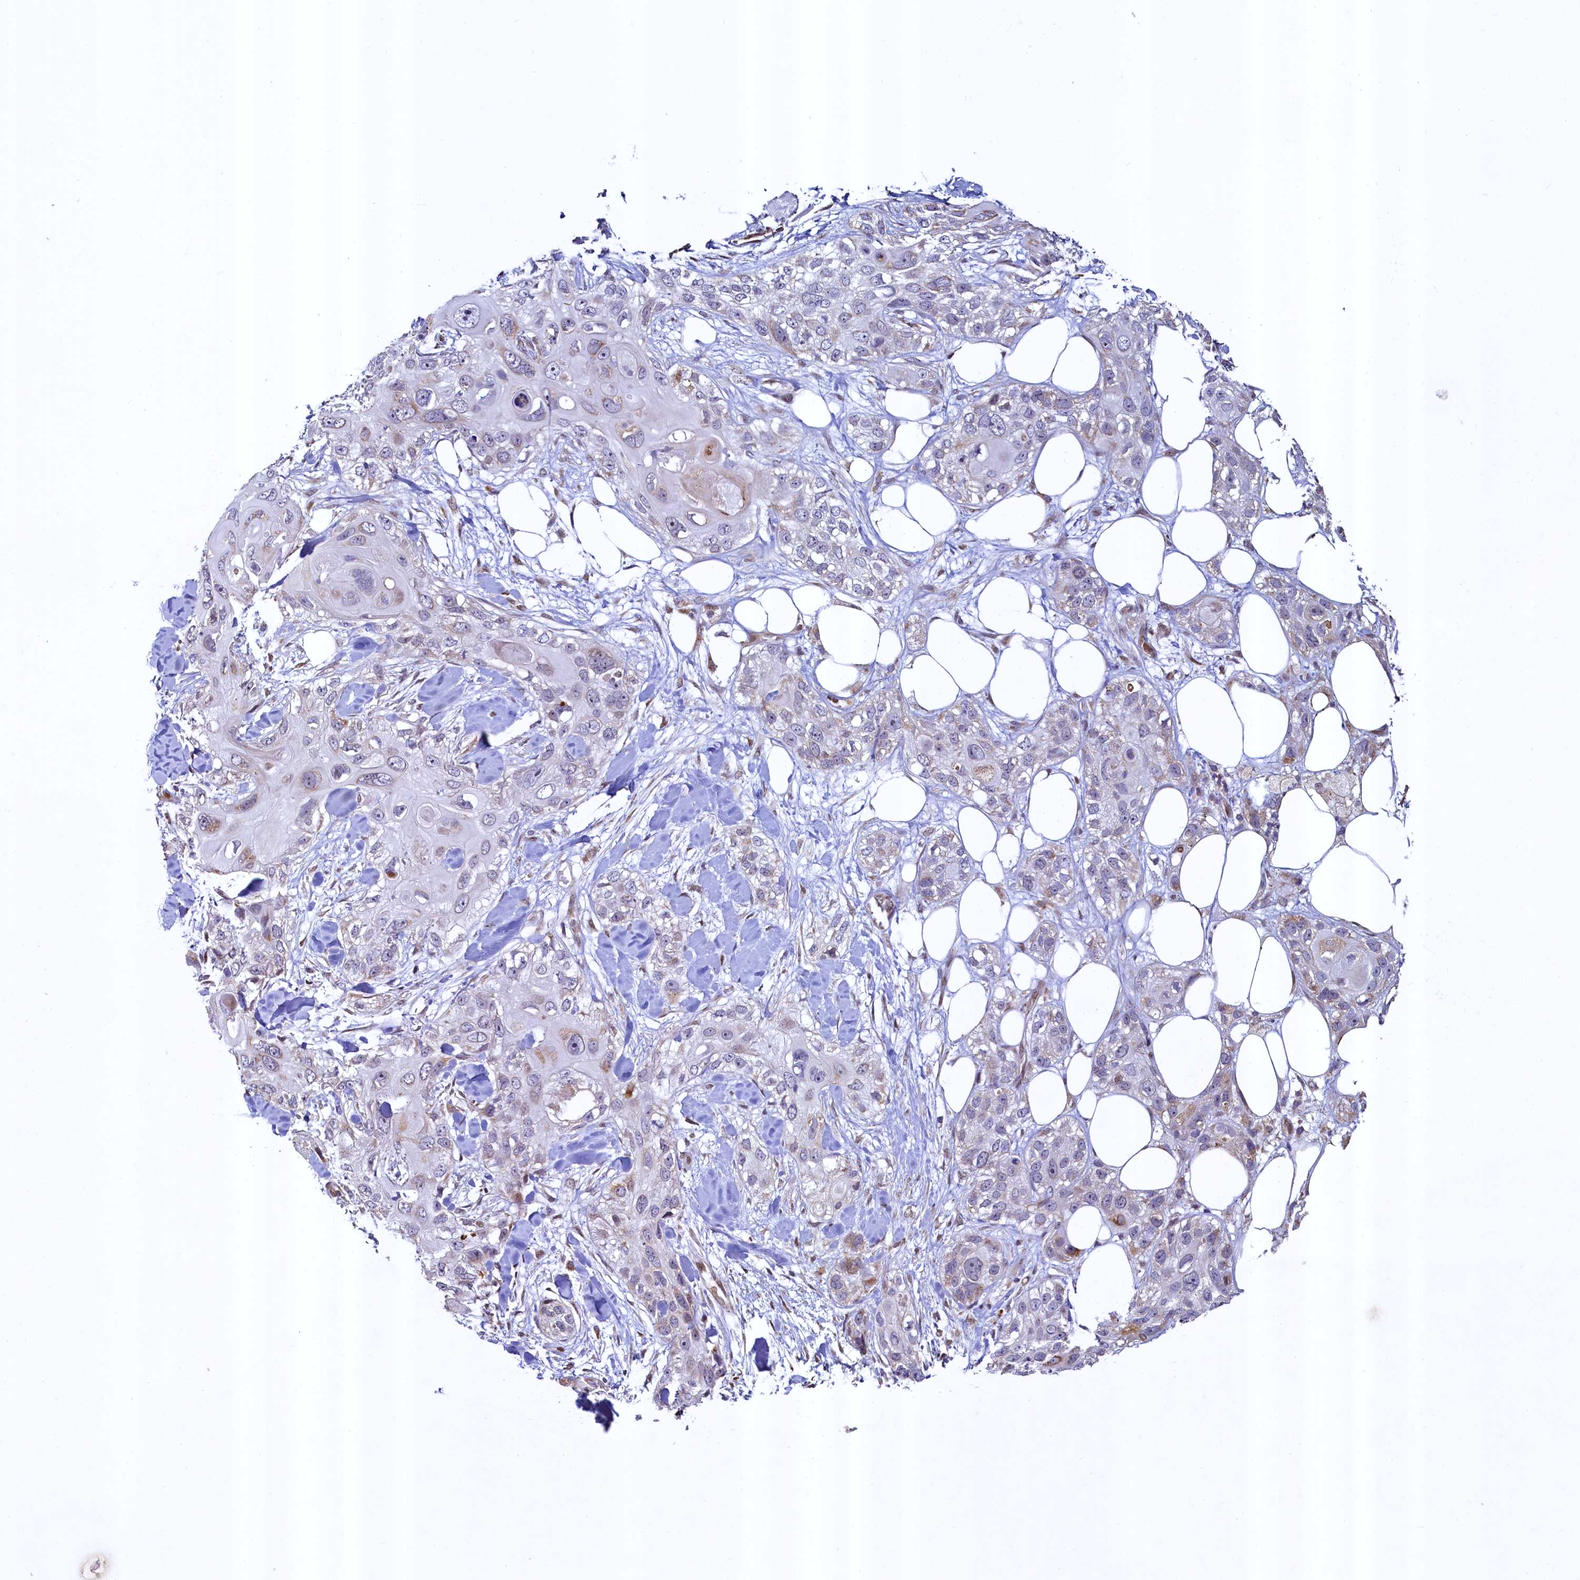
{"staining": {"intensity": "moderate", "quantity": "<25%", "location": "cytoplasmic/membranous"}, "tissue": "skin cancer", "cell_type": "Tumor cells", "image_type": "cancer", "snomed": [{"axis": "morphology", "description": "Normal tissue, NOS"}, {"axis": "morphology", "description": "Squamous cell carcinoma, NOS"}, {"axis": "topography", "description": "Skin"}], "caption": "Immunohistochemistry (IHC) staining of skin cancer, which displays low levels of moderate cytoplasmic/membranous positivity in approximately <25% of tumor cells indicating moderate cytoplasmic/membranous protein staining. The staining was performed using DAB (3,3'-diaminobenzidine) (brown) for protein detection and nuclei were counterstained in hematoxylin (blue).", "gene": "ZNF577", "patient": {"sex": "male", "age": 72}}